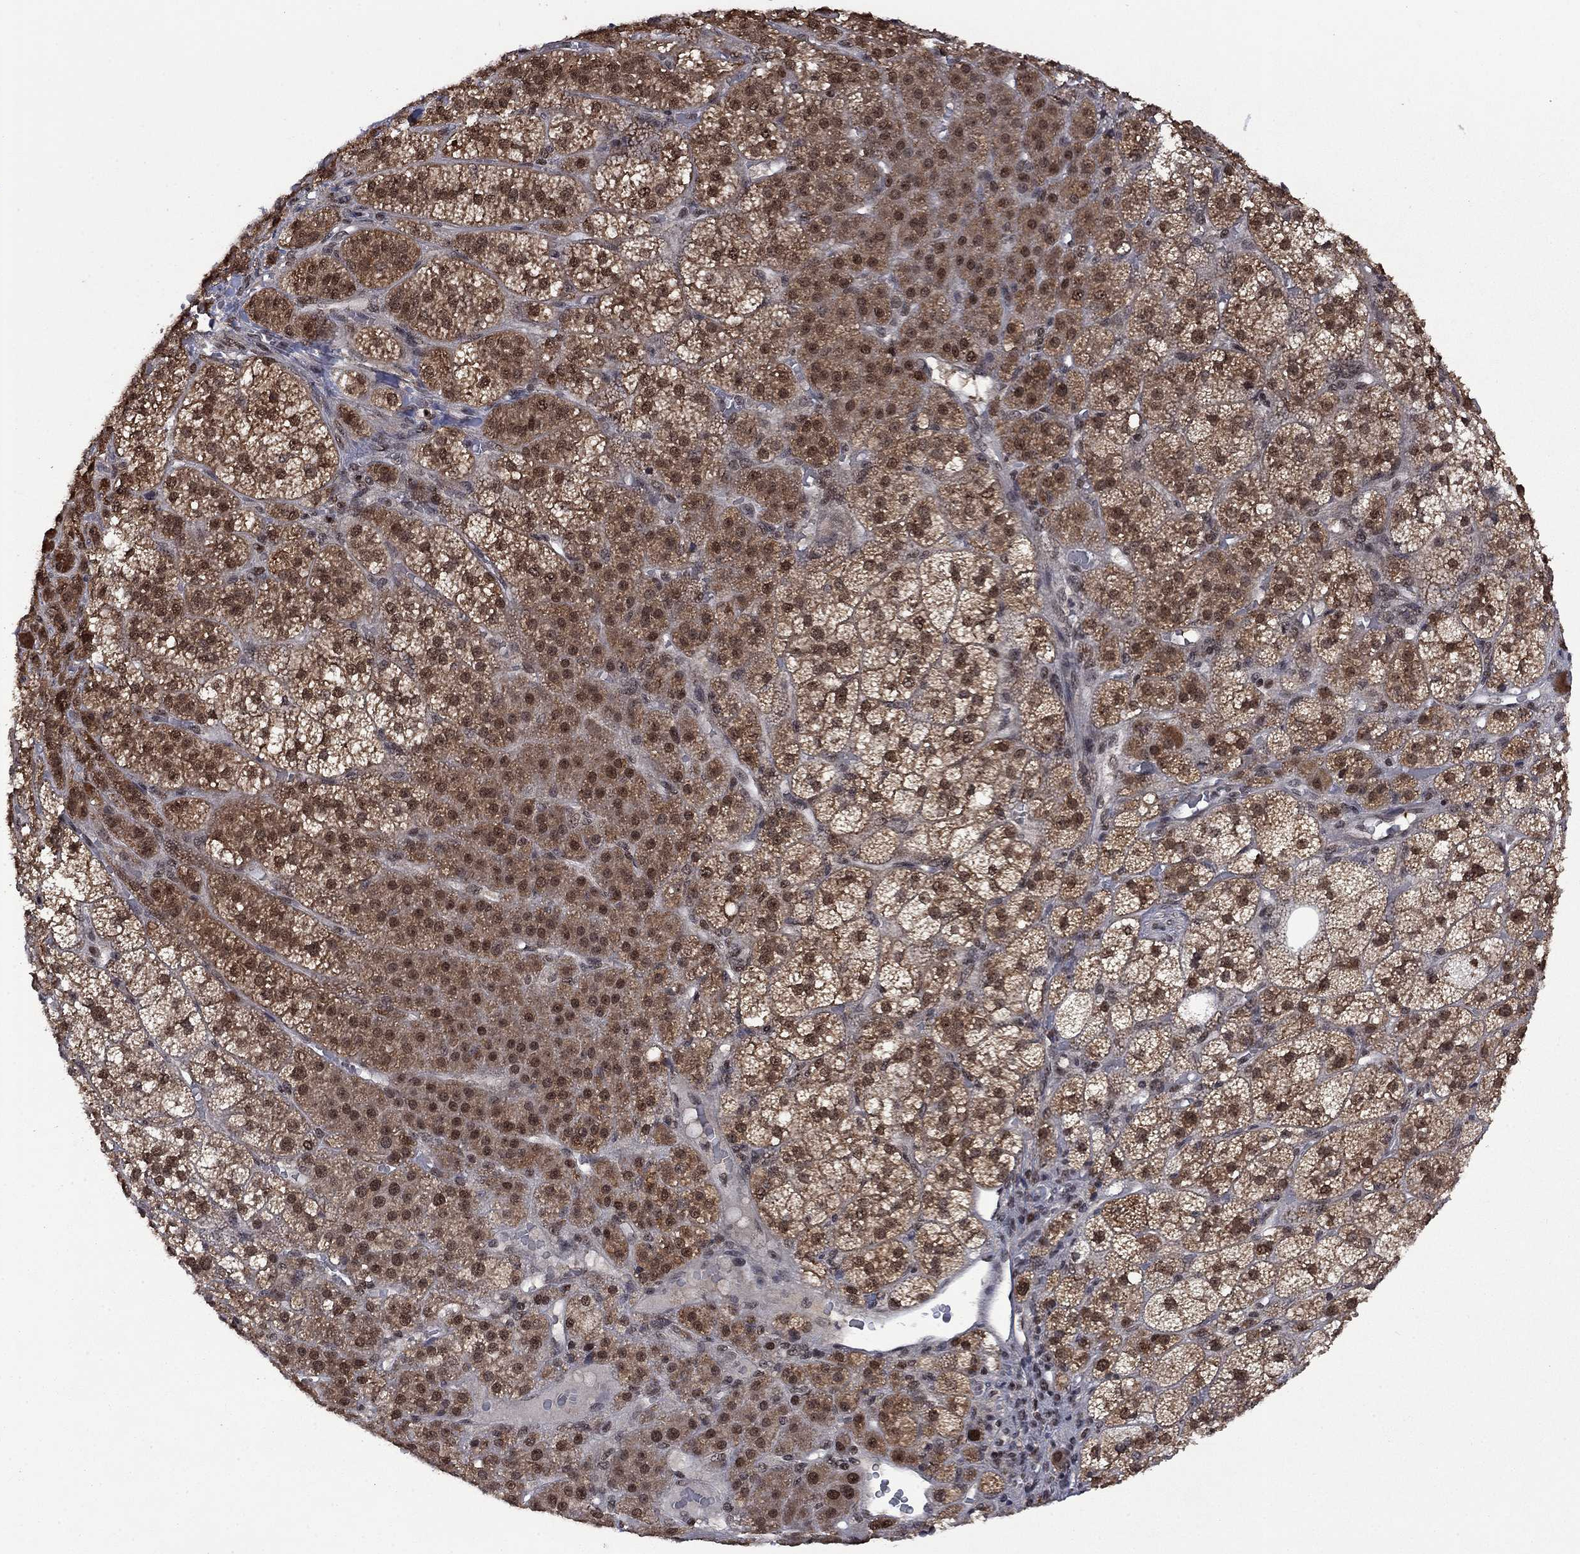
{"staining": {"intensity": "moderate", "quantity": ">75%", "location": "cytoplasmic/membranous,nuclear"}, "tissue": "adrenal gland", "cell_type": "Glandular cells", "image_type": "normal", "snomed": [{"axis": "morphology", "description": "Normal tissue, NOS"}, {"axis": "topography", "description": "Adrenal gland"}], "caption": "Brown immunohistochemical staining in benign human adrenal gland demonstrates moderate cytoplasmic/membranous,nuclear positivity in about >75% of glandular cells.", "gene": "FBLL1", "patient": {"sex": "female", "age": 60}}